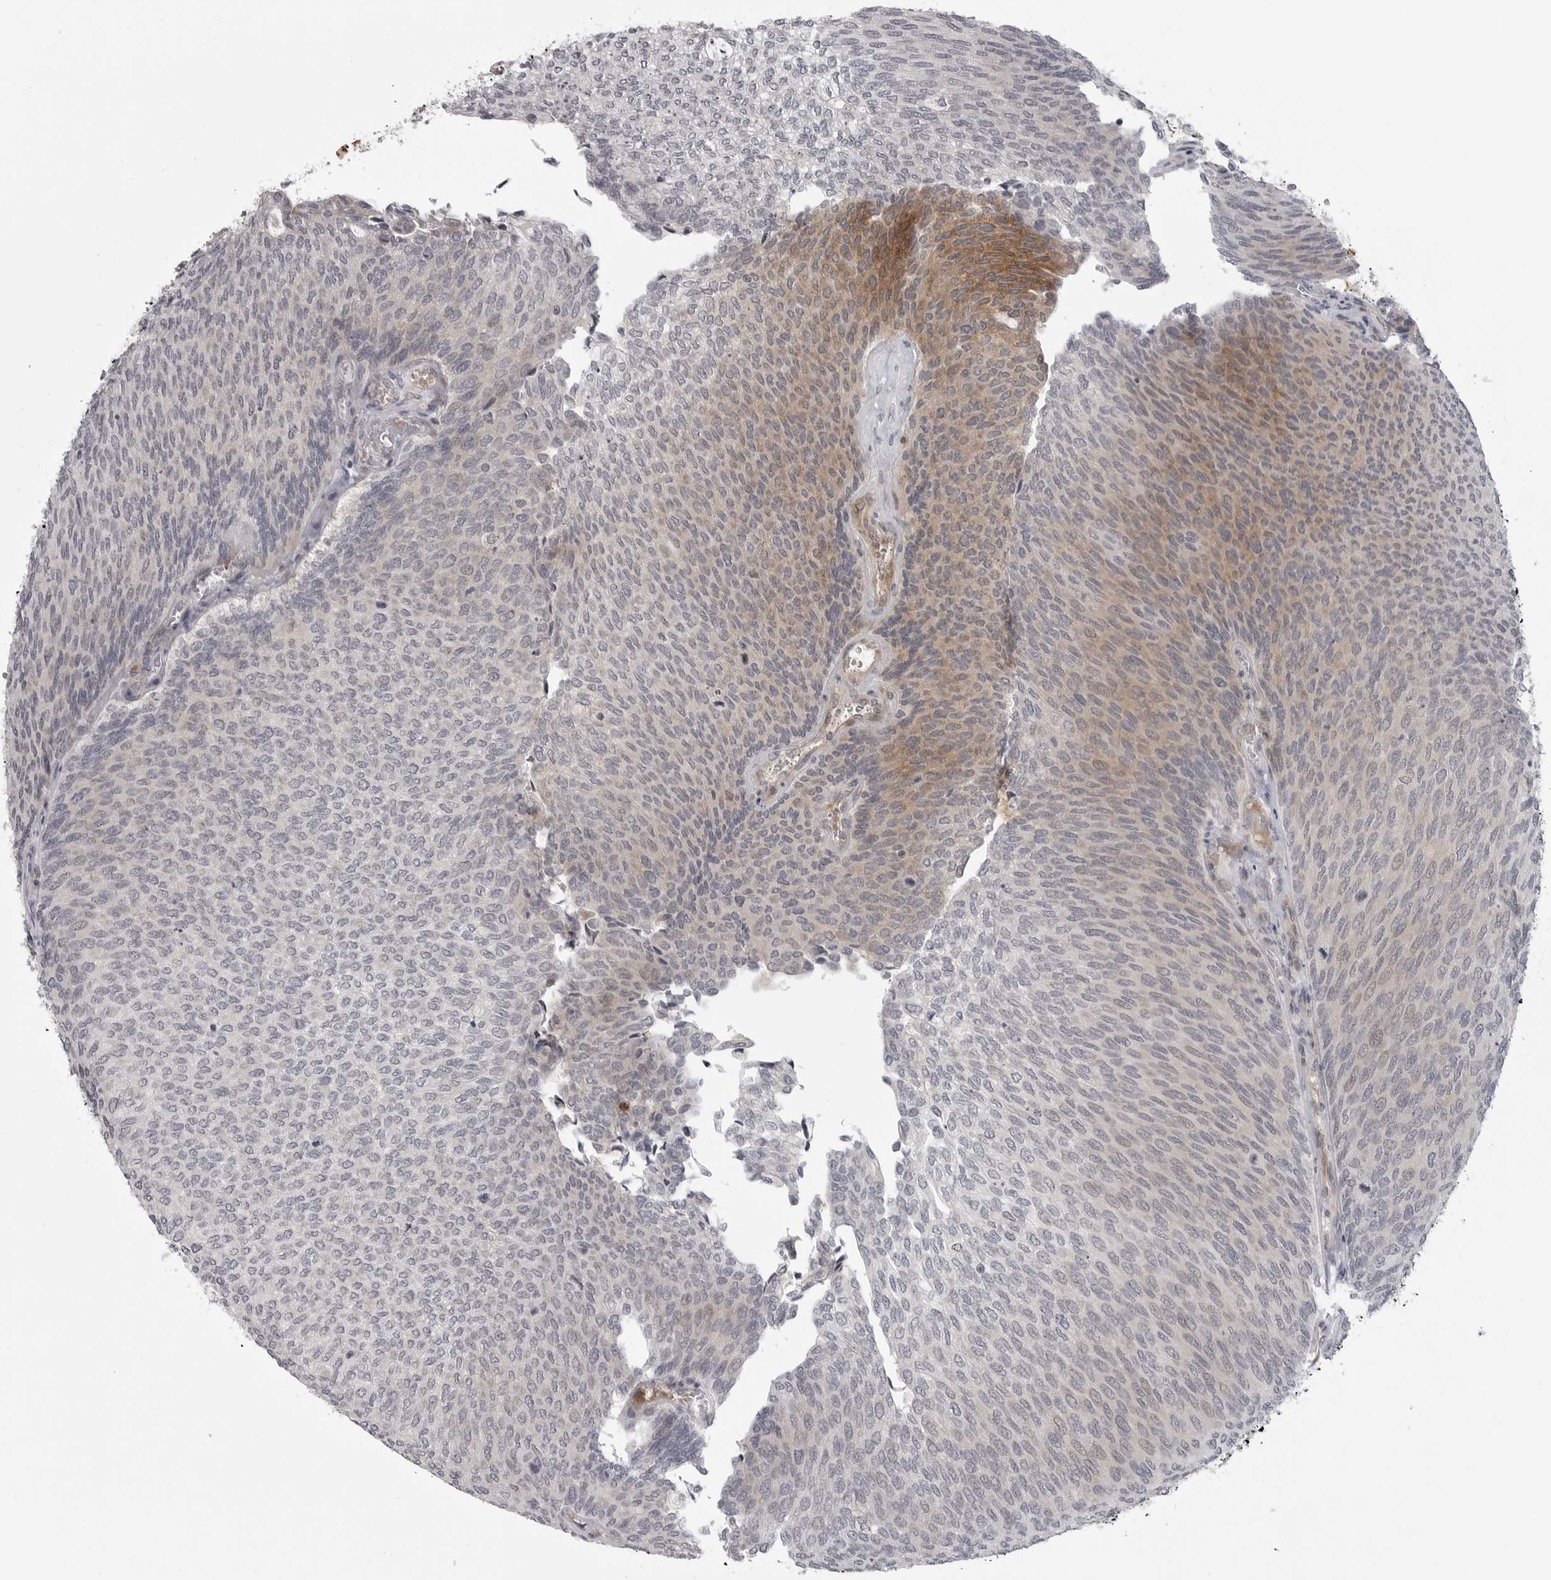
{"staining": {"intensity": "moderate", "quantity": "<25%", "location": "cytoplasmic/membranous"}, "tissue": "urothelial cancer", "cell_type": "Tumor cells", "image_type": "cancer", "snomed": [{"axis": "morphology", "description": "Urothelial carcinoma, Low grade"}, {"axis": "topography", "description": "Urinary bladder"}], "caption": "The immunohistochemical stain shows moderate cytoplasmic/membranous positivity in tumor cells of urothelial cancer tissue. Nuclei are stained in blue.", "gene": "CD300LD", "patient": {"sex": "female", "age": 79}}